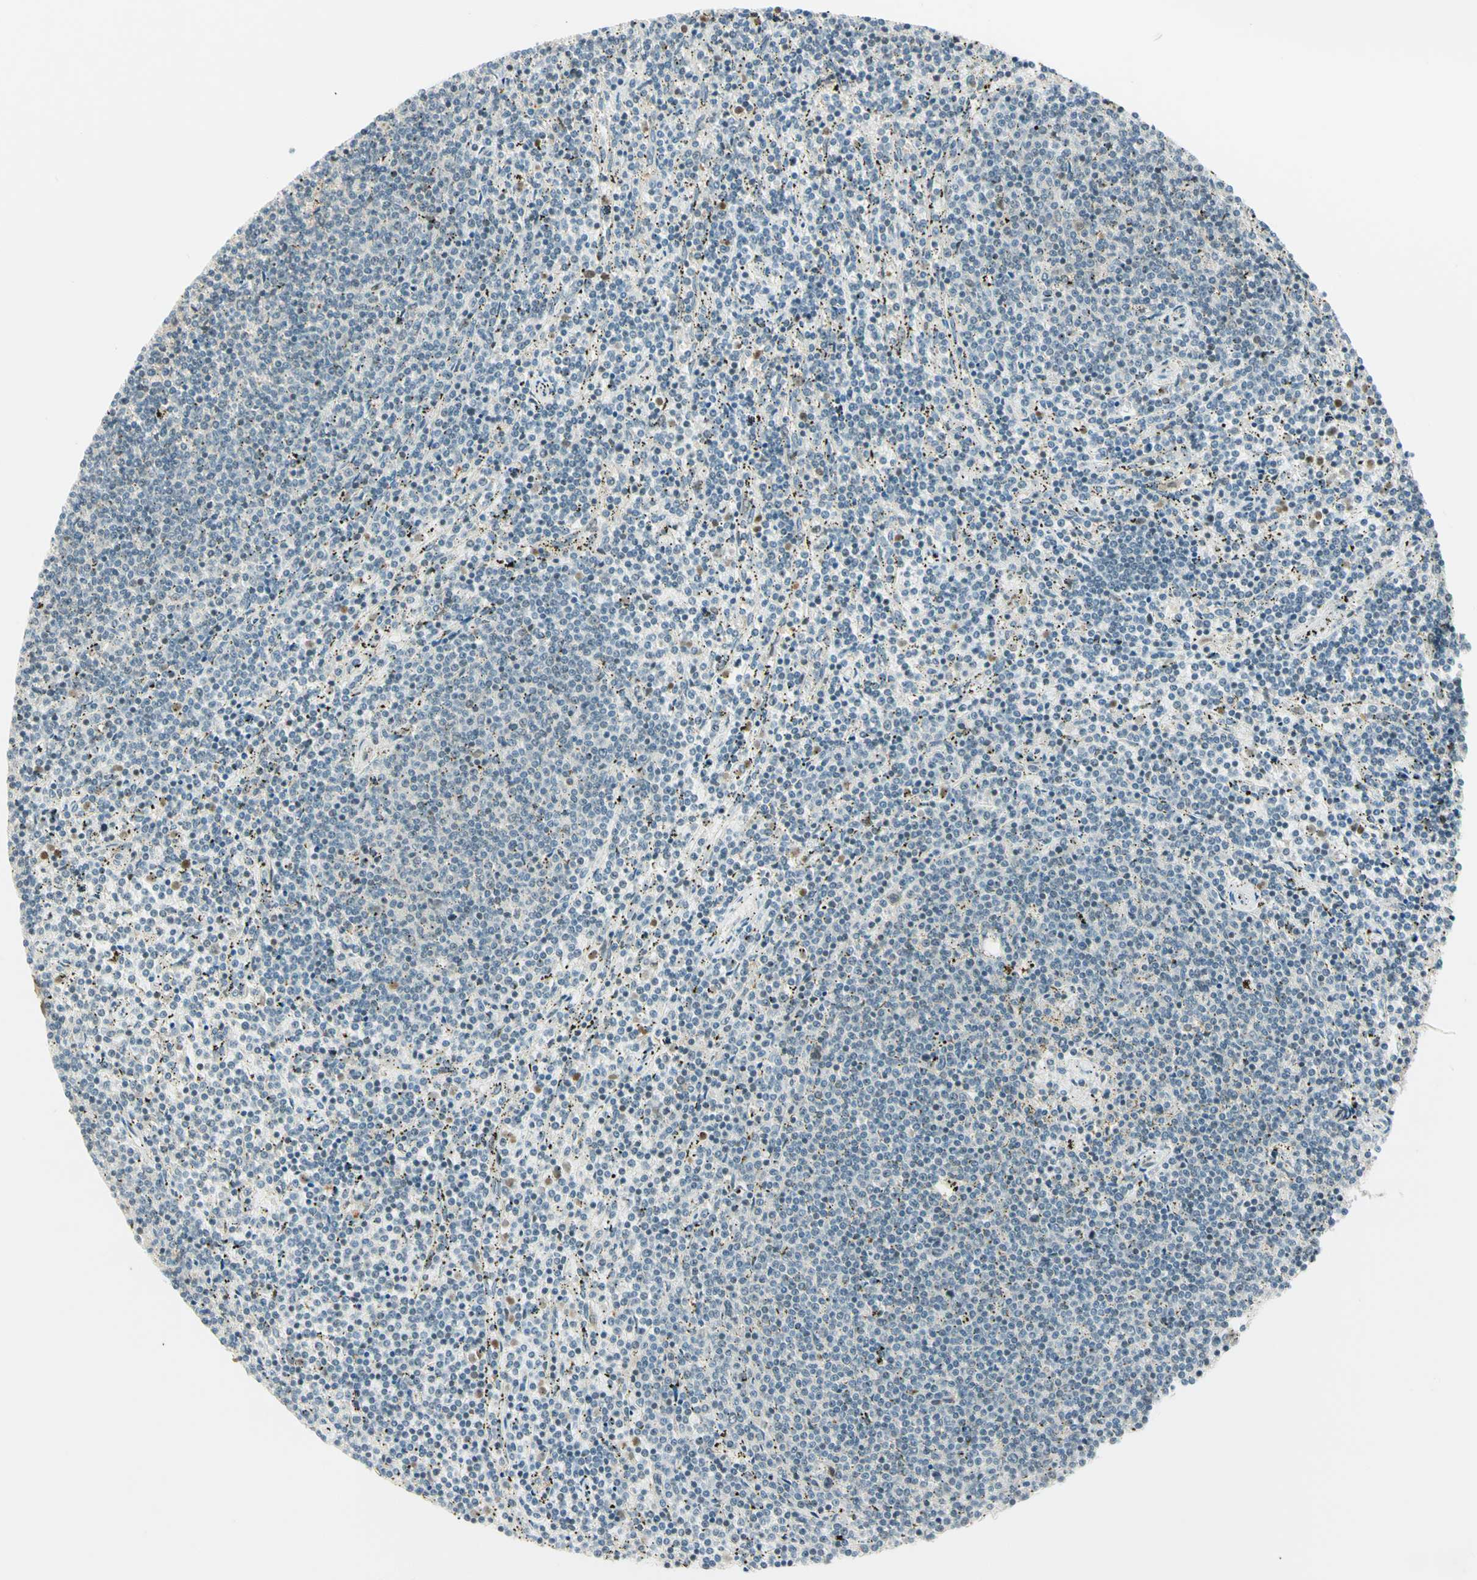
{"staining": {"intensity": "negative", "quantity": "none", "location": "none"}, "tissue": "lymphoma", "cell_type": "Tumor cells", "image_type": "cancer", "snomed": [{"axis": "morphology", "description": "Malignant lymphoma, non-Hodgkin's type, Low grade"}, {"axis": "topography", "description": "Spleen"}], "caption": "This is an IHC micrograph of human lymphoma. There is no staining in tumor cells.", "gene": "TPT1", "patient": {"sex": "female", "age": 50}}